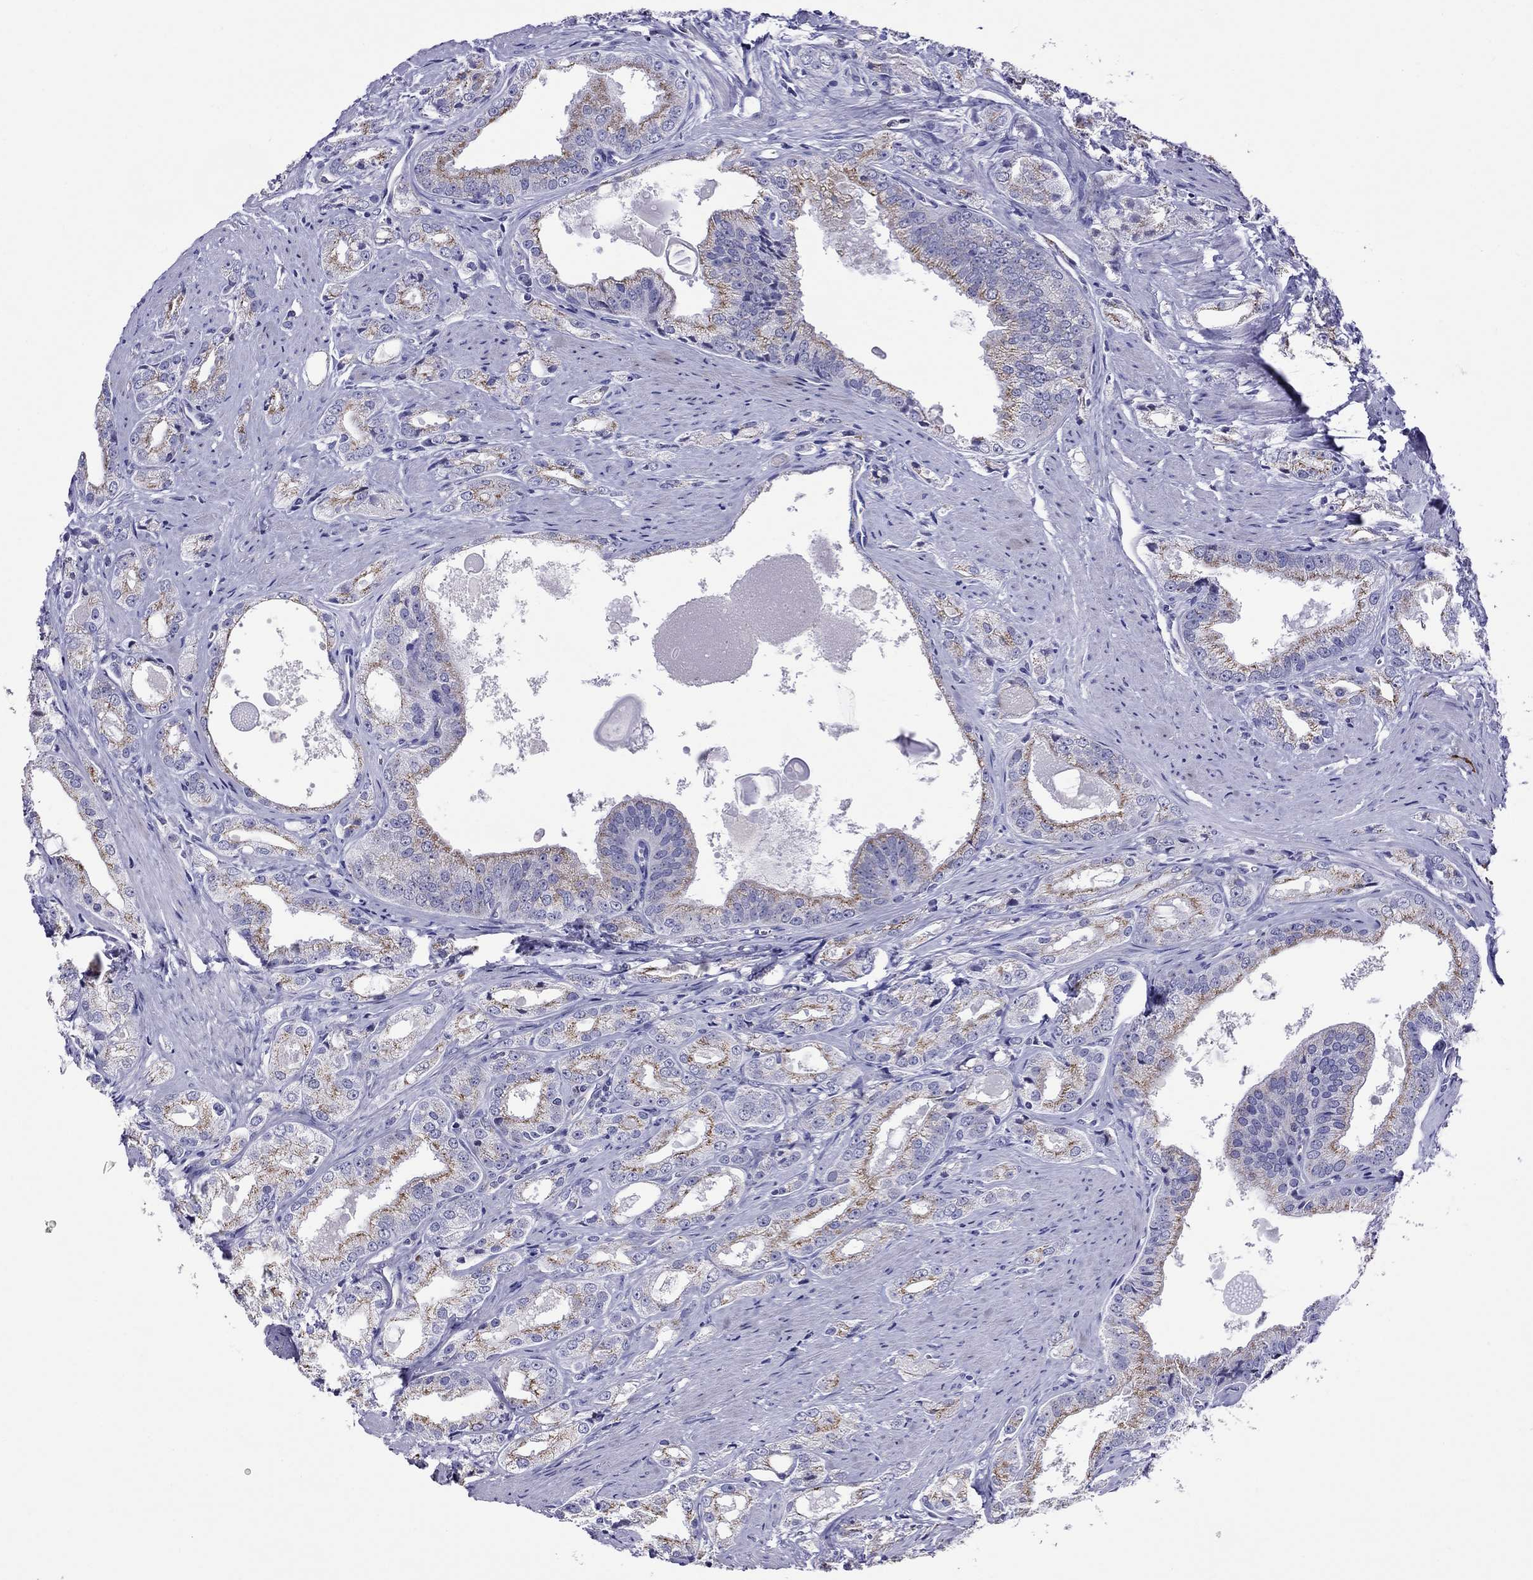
{"staining": {"intensity": "weak", "quantity": ">75%", "location": "cytoplasmic/membranous"}, "tissue": "prostate cancer", "cell_type": "Tumor cells", "image_type": "cancer", "snomed": [{"axis": "morphology", "description": "Adenocarcinoma, NOS"}, {"axis": "morphology", "description": "Adenocarcinoma, High grade"}, {"axis": "topography", "description": "Prostate"}], "caption": "Adenocarcinoma (prostate) tissue demonstrates weak cytoplasmic/membranous staining in approximately >75% of tumor cells", "gene": "SCG2", "patient": {"sex": "male", "age": 70}}